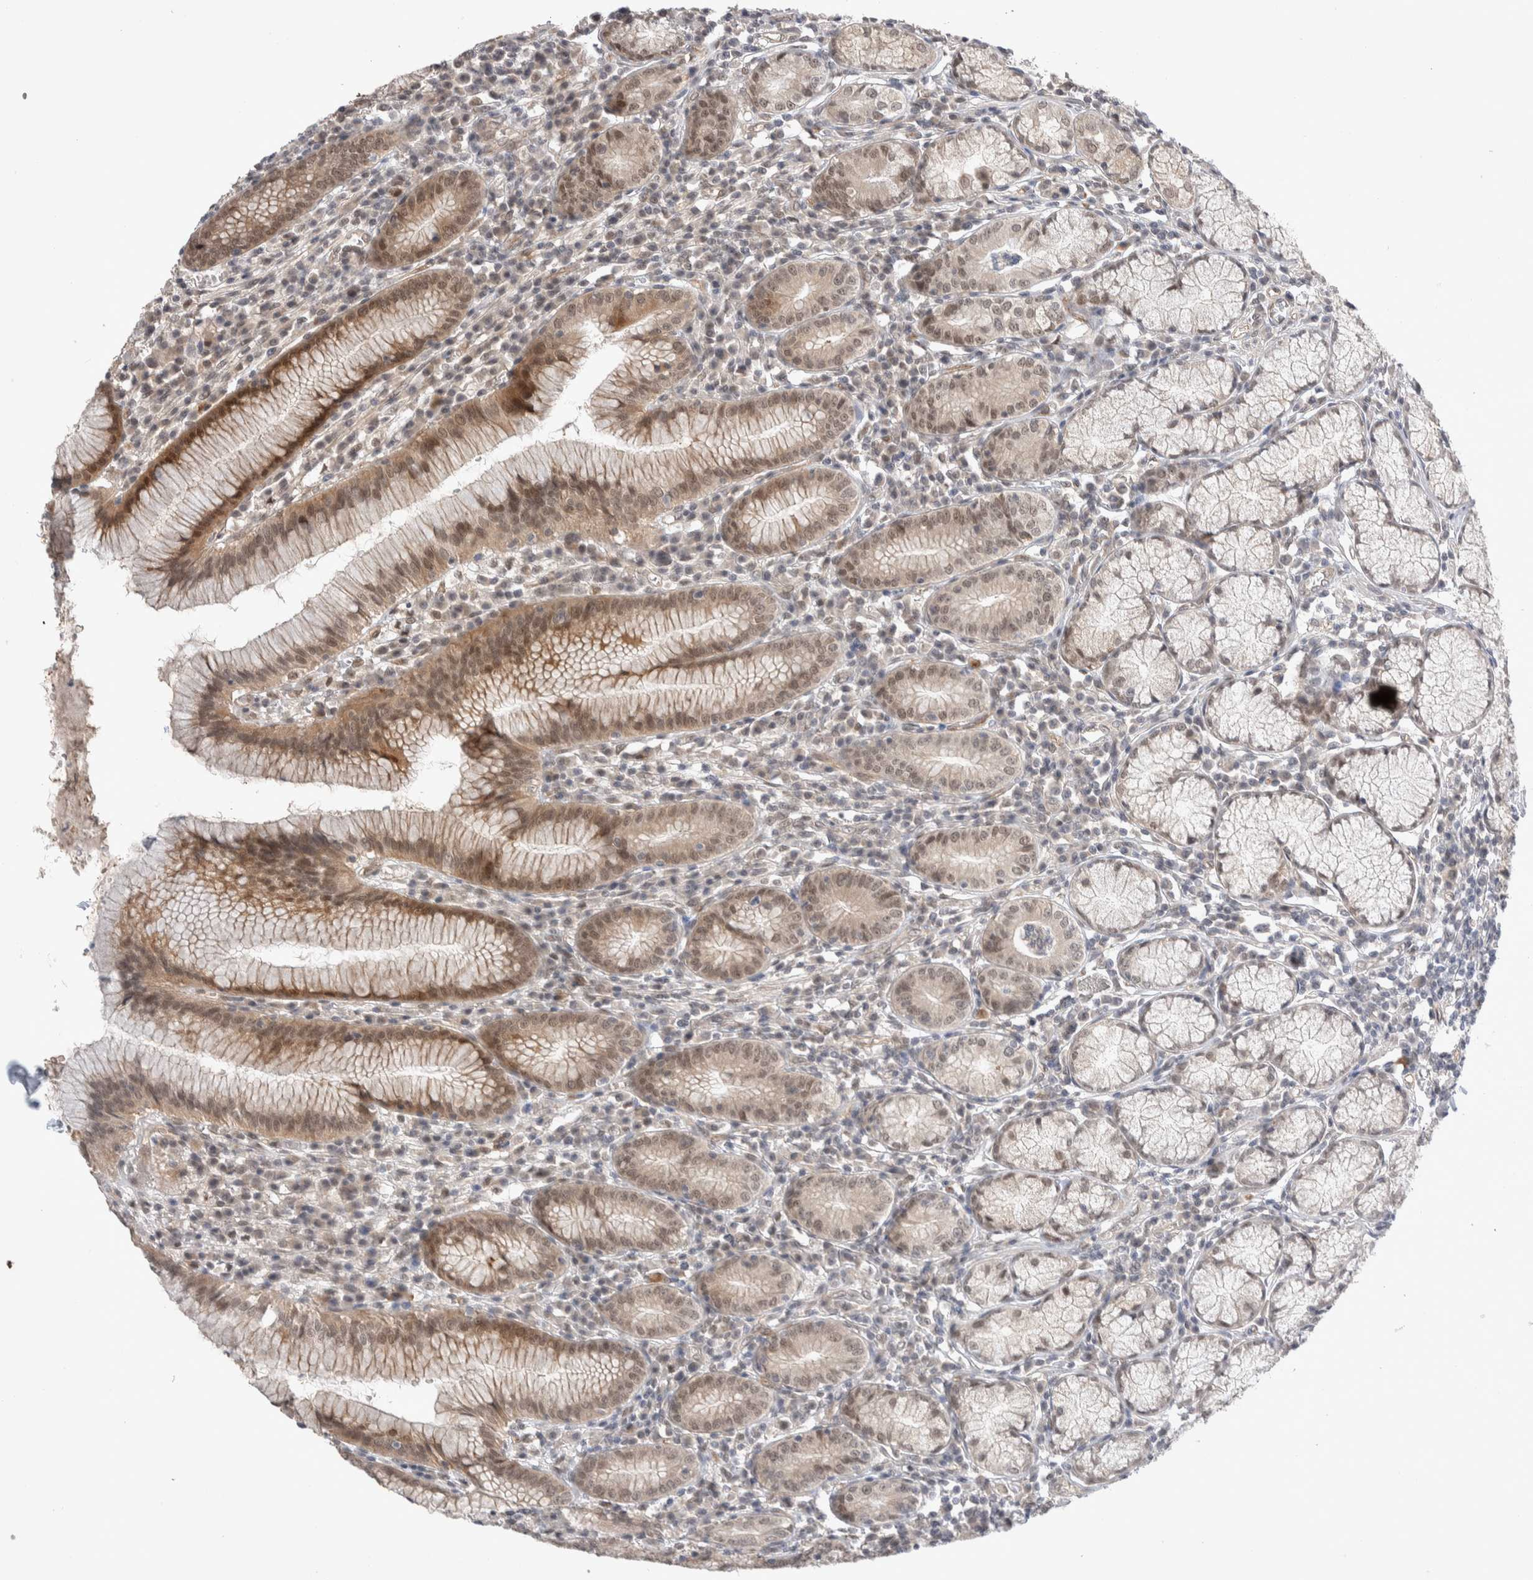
{"staining": {"intensity": "moderate", "quantity": ">75%", "location": "cytoplasmic/membranous,nuclear"}, "tissue": "stomach", "cell_type": "Glandular cells", "image_type": "normal", "snomed": [{"axis": "morphology", "description": "Normal tissue, NOS"}, {"axis": "topography", "description": "Stomach"}], "caption": "Immunohistochemical staining of normal stomach displays moderate cytoplasmic/membranous,nuclear protein positivity in about >75% of glandular cells.", "gene": "ZNF704", "patient": {"sex": "male", "age": 55}}